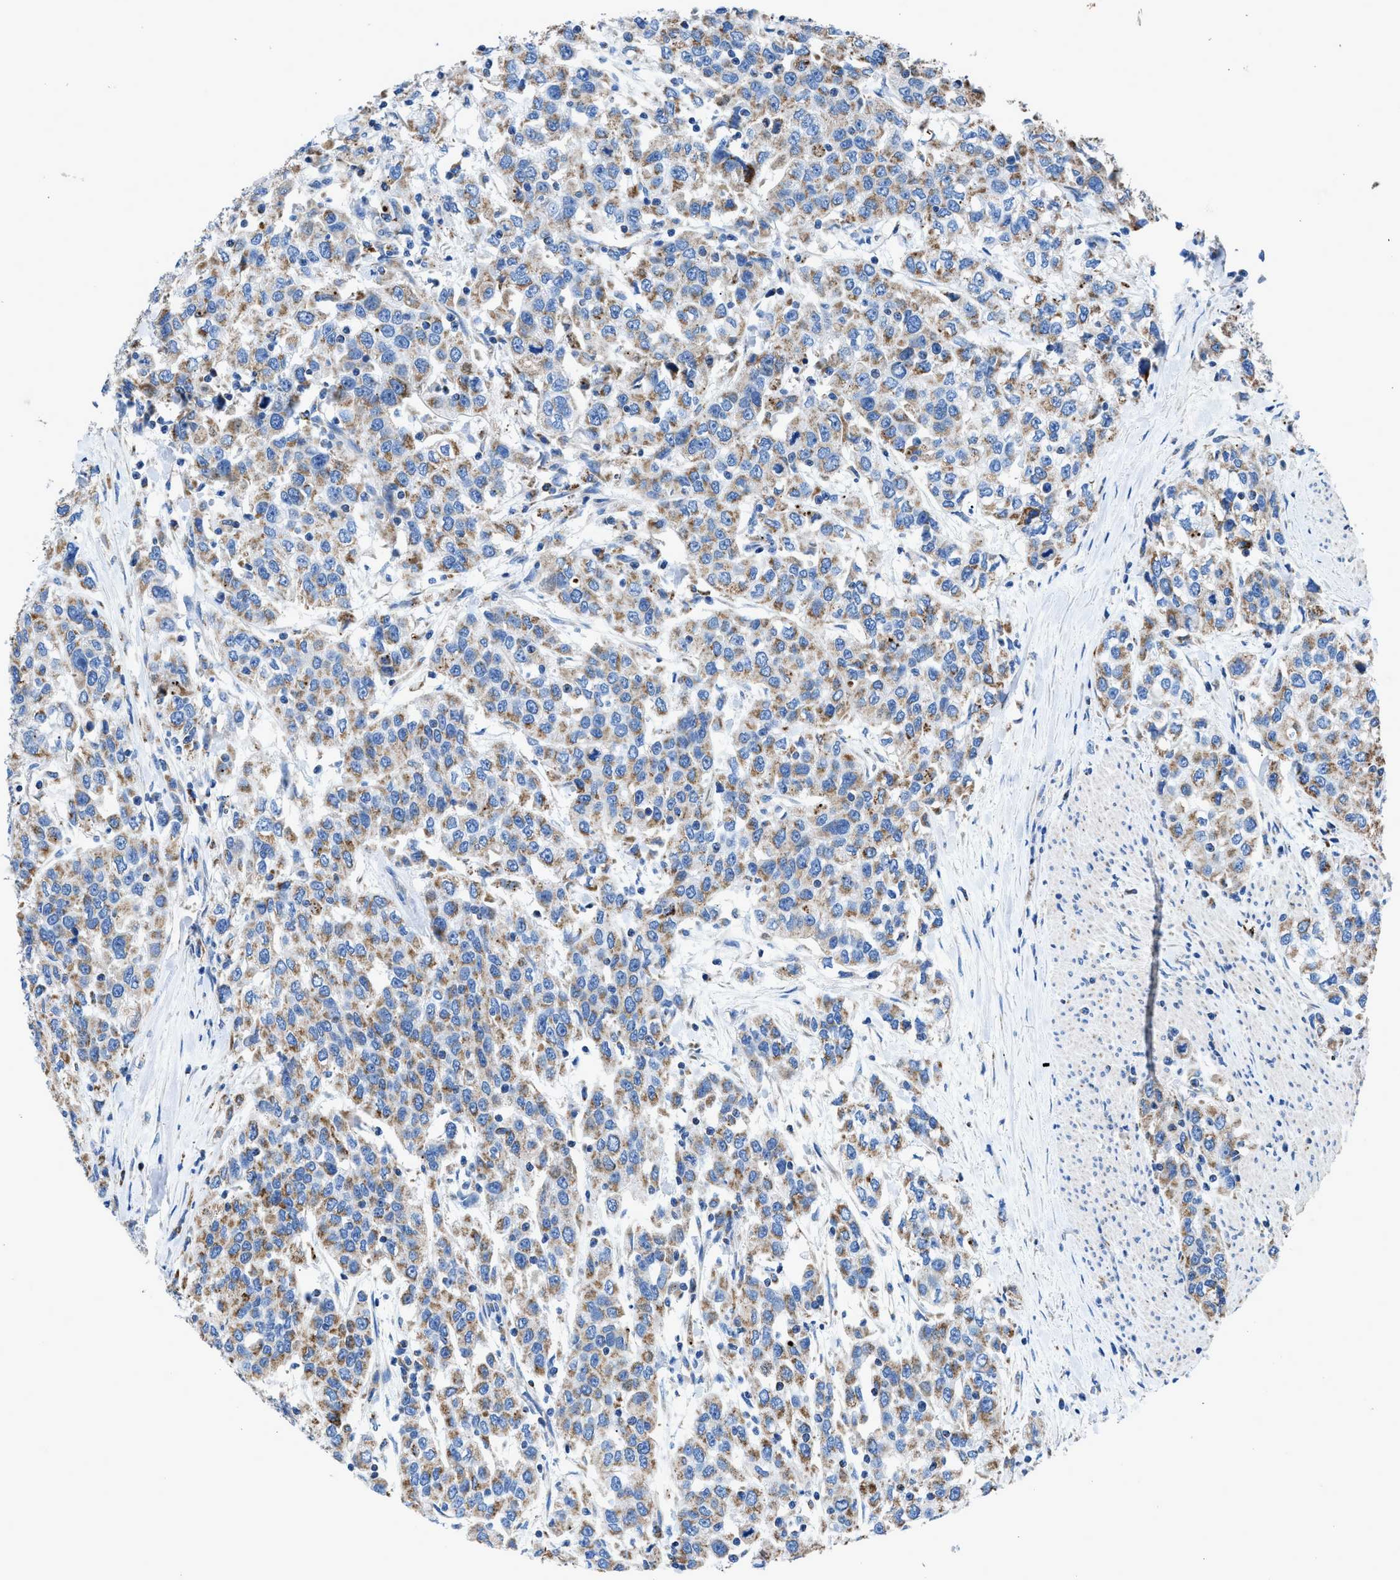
{"staining": {"intensity": "moderate", "quantity": "25%-75%", "location": "cytoplasmic/membranous"}, "tissue": "urothelial cancer", "cell_type": "Tumor cells", "image_type": "cancer", "snomed": [{"axis": "morphology", "description": "Urothelial carcinoma, High grade"}, {"axis": "topography", "description": "Urinary bladder"}], "caption": "Urothelial carcinoma (high-grade) was stained to show a protein in brown. There is medium levels of moderate cytoplasmic/membranous positivity in approximately 25%-75% of tumor cells.", "gene": "ZDHHC3", "patient": {"sex": "female", "age": 80}}